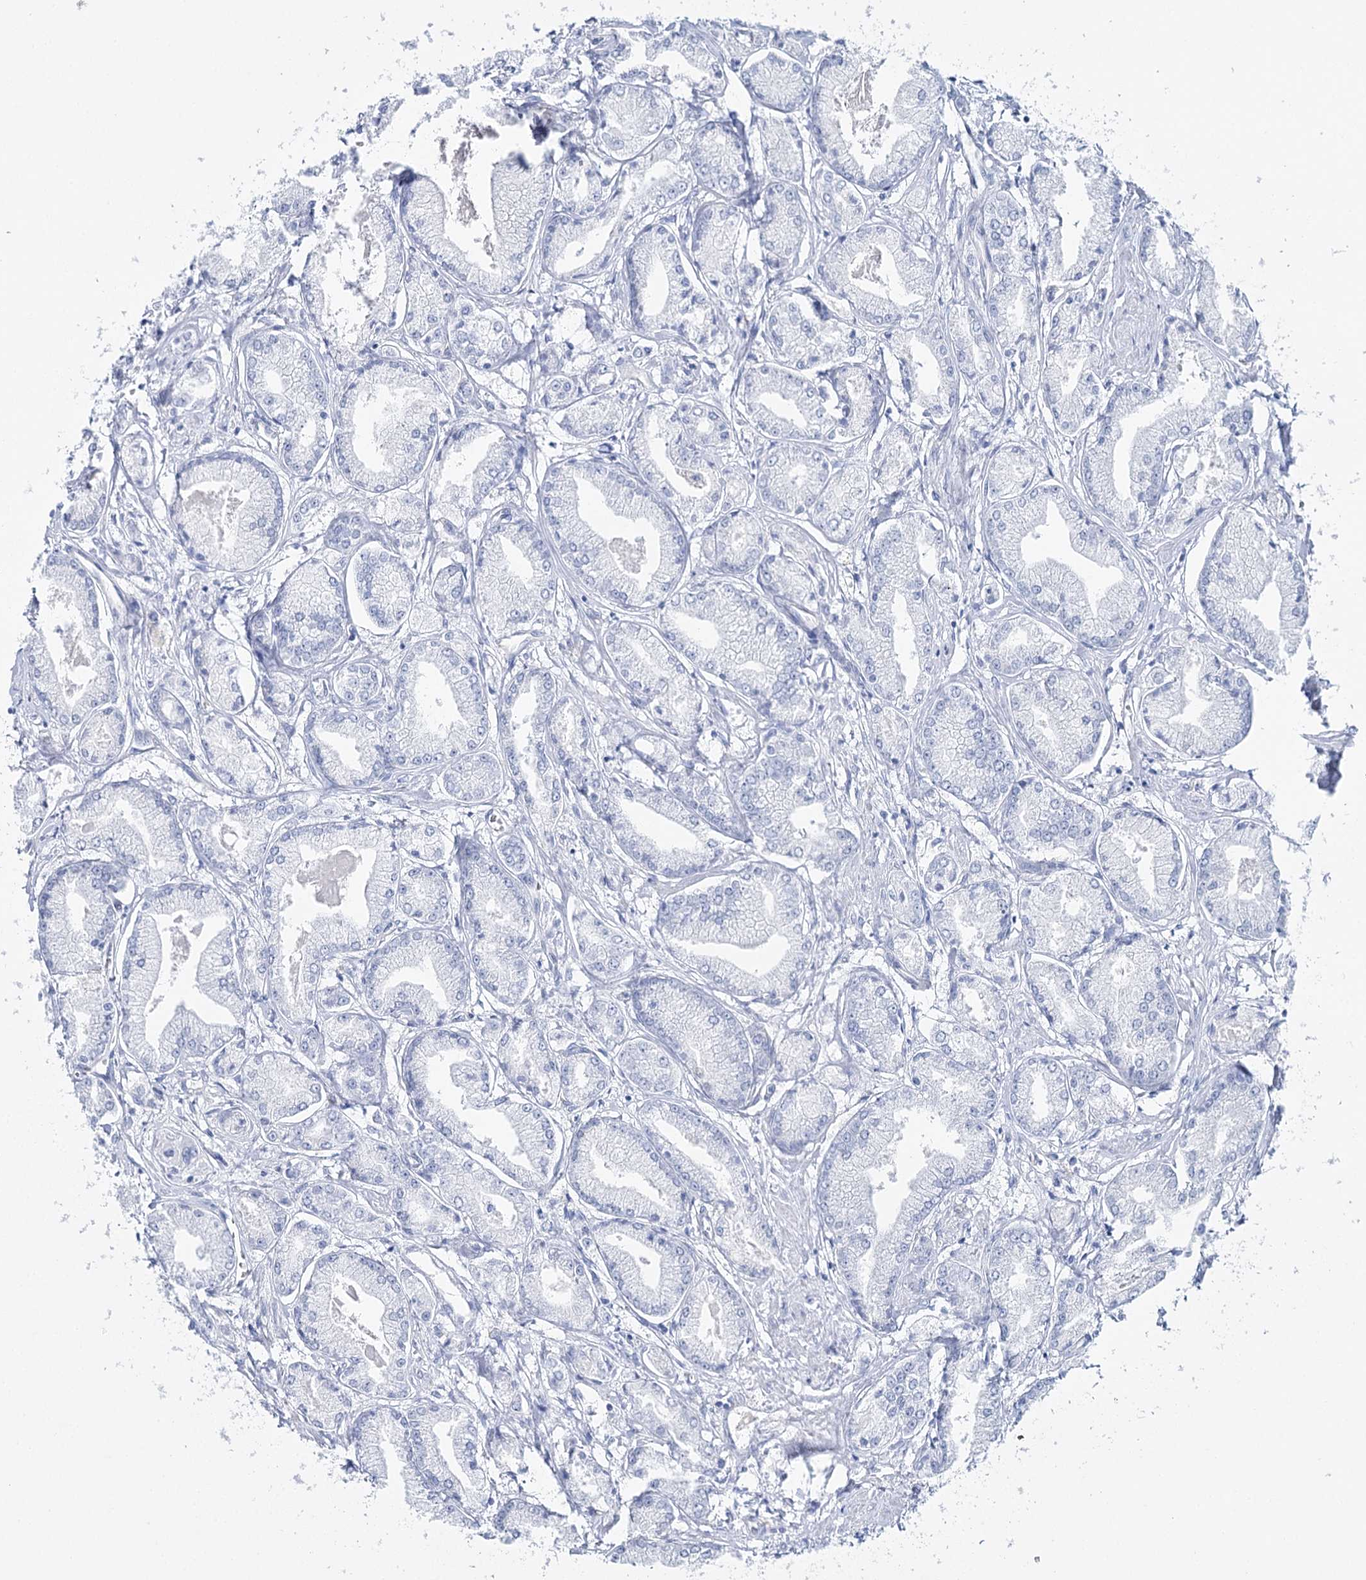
{"staining": {"intensity": "negative", "quantity": "none", "location": "none"}, "tissue": "prostate cancer", "cell_type": "Tumor cells", "image_type": "cancer", "snomed": [{"axis": "morphology", "description": "Adenocarcinoma, Low grade"}, {"axis": "topography", "description": "Prostate"}], "caption": "This is a micrograph of immunohistochemistry (IHC) staining of prostate low-grade adenocarcinoma, which shows no staining in tumor cells.", "gene": "CSN3", "patient": {"sex": "male", "age": 60}}